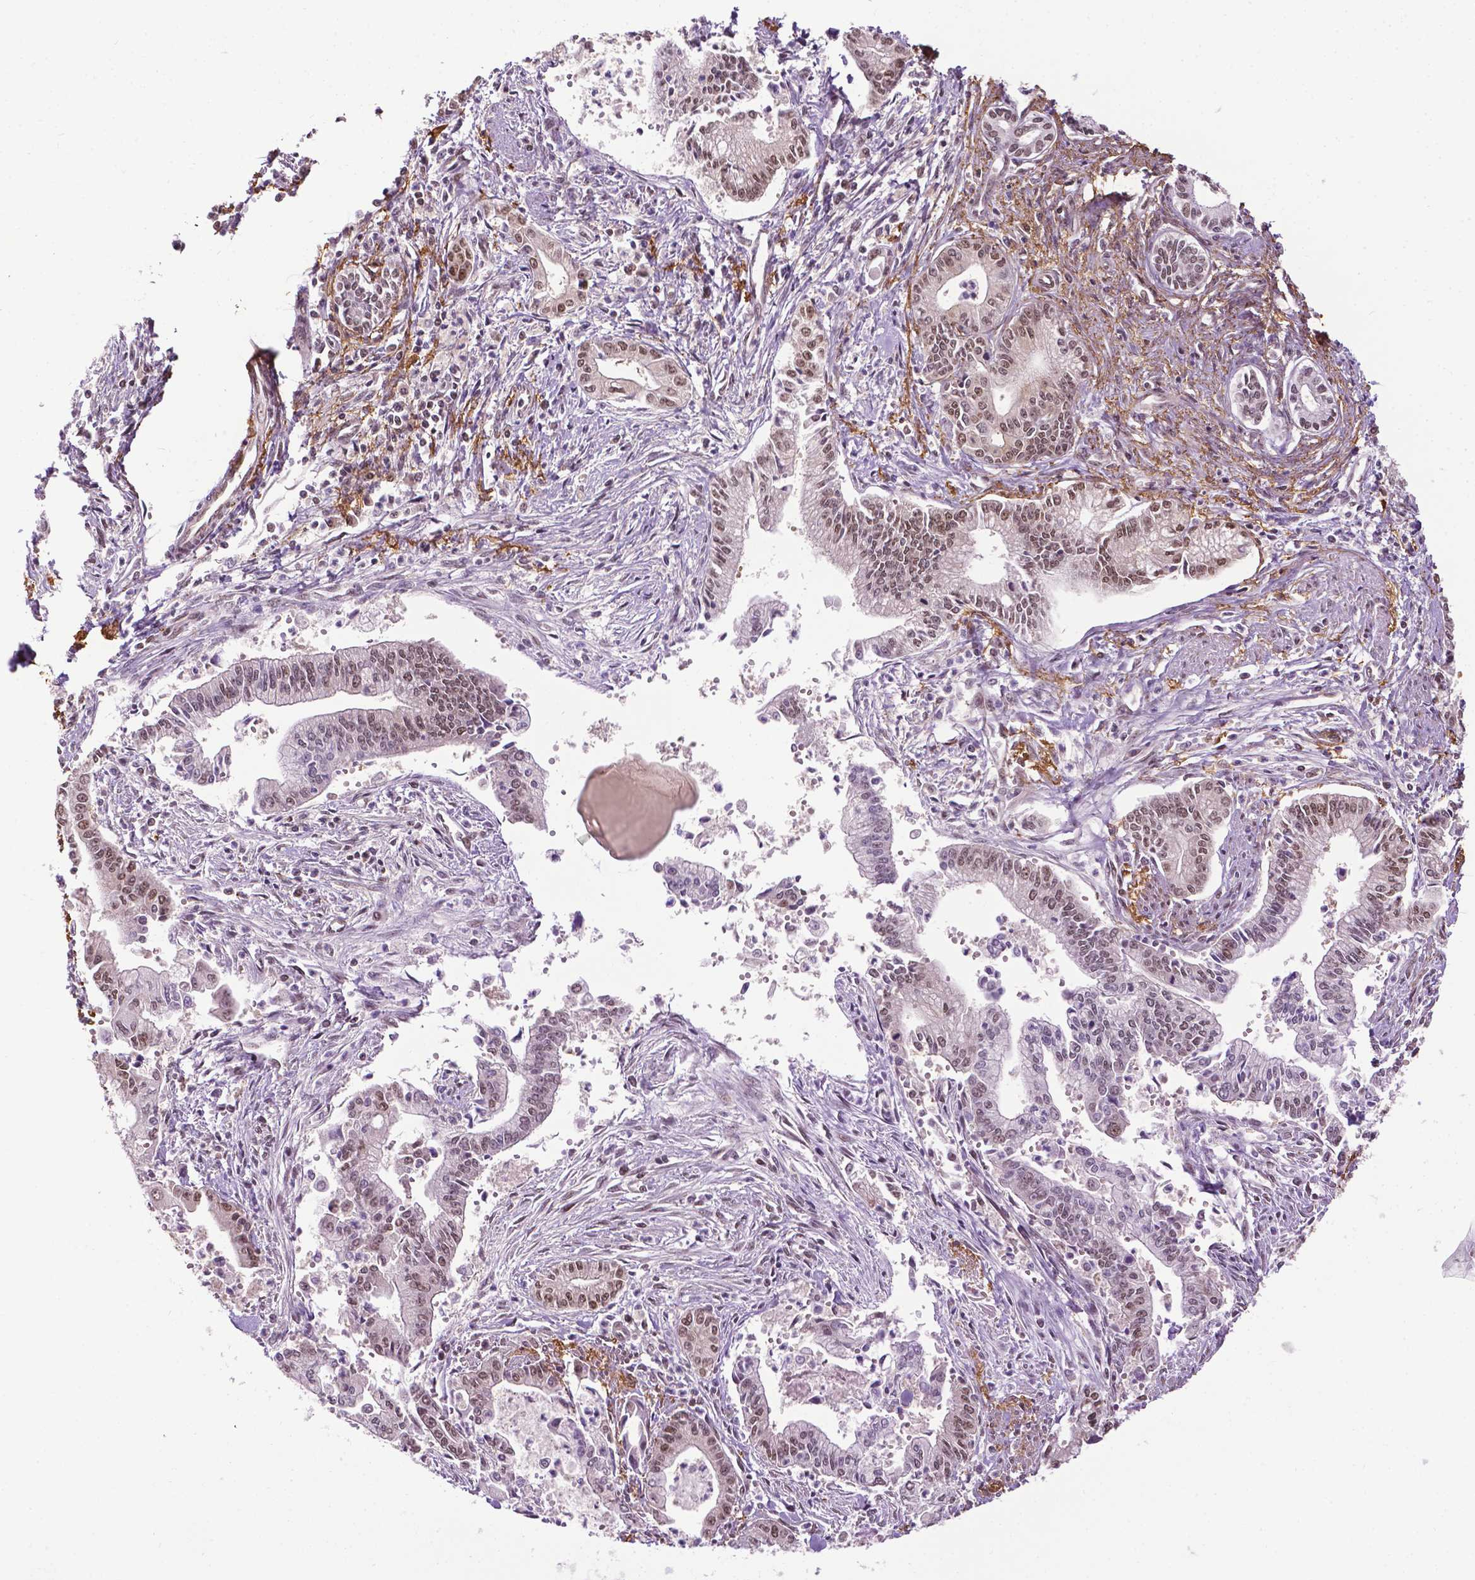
{"staining": {"intensity": "moderate", "quantity": "25%-75%", "location": "nuclear"}, "tissue": "pancreatic cancer", "cell_type": "Tumor cells", "image_type": "cancer", "snomed": [{"axis": "morphology", "description": "Adenocarcinoma, NOS"}, {"axis": "topography", "description": "Pancreas"}], "caption": "Immunohistochemical staining of human adenocarcinoma (pancreatic) shows medium levels of moderate nuclear staining in about 25%-75% of tumor cells.", "gene": "UBQLN4", "patient": {"sex": "female", "age": 65}}